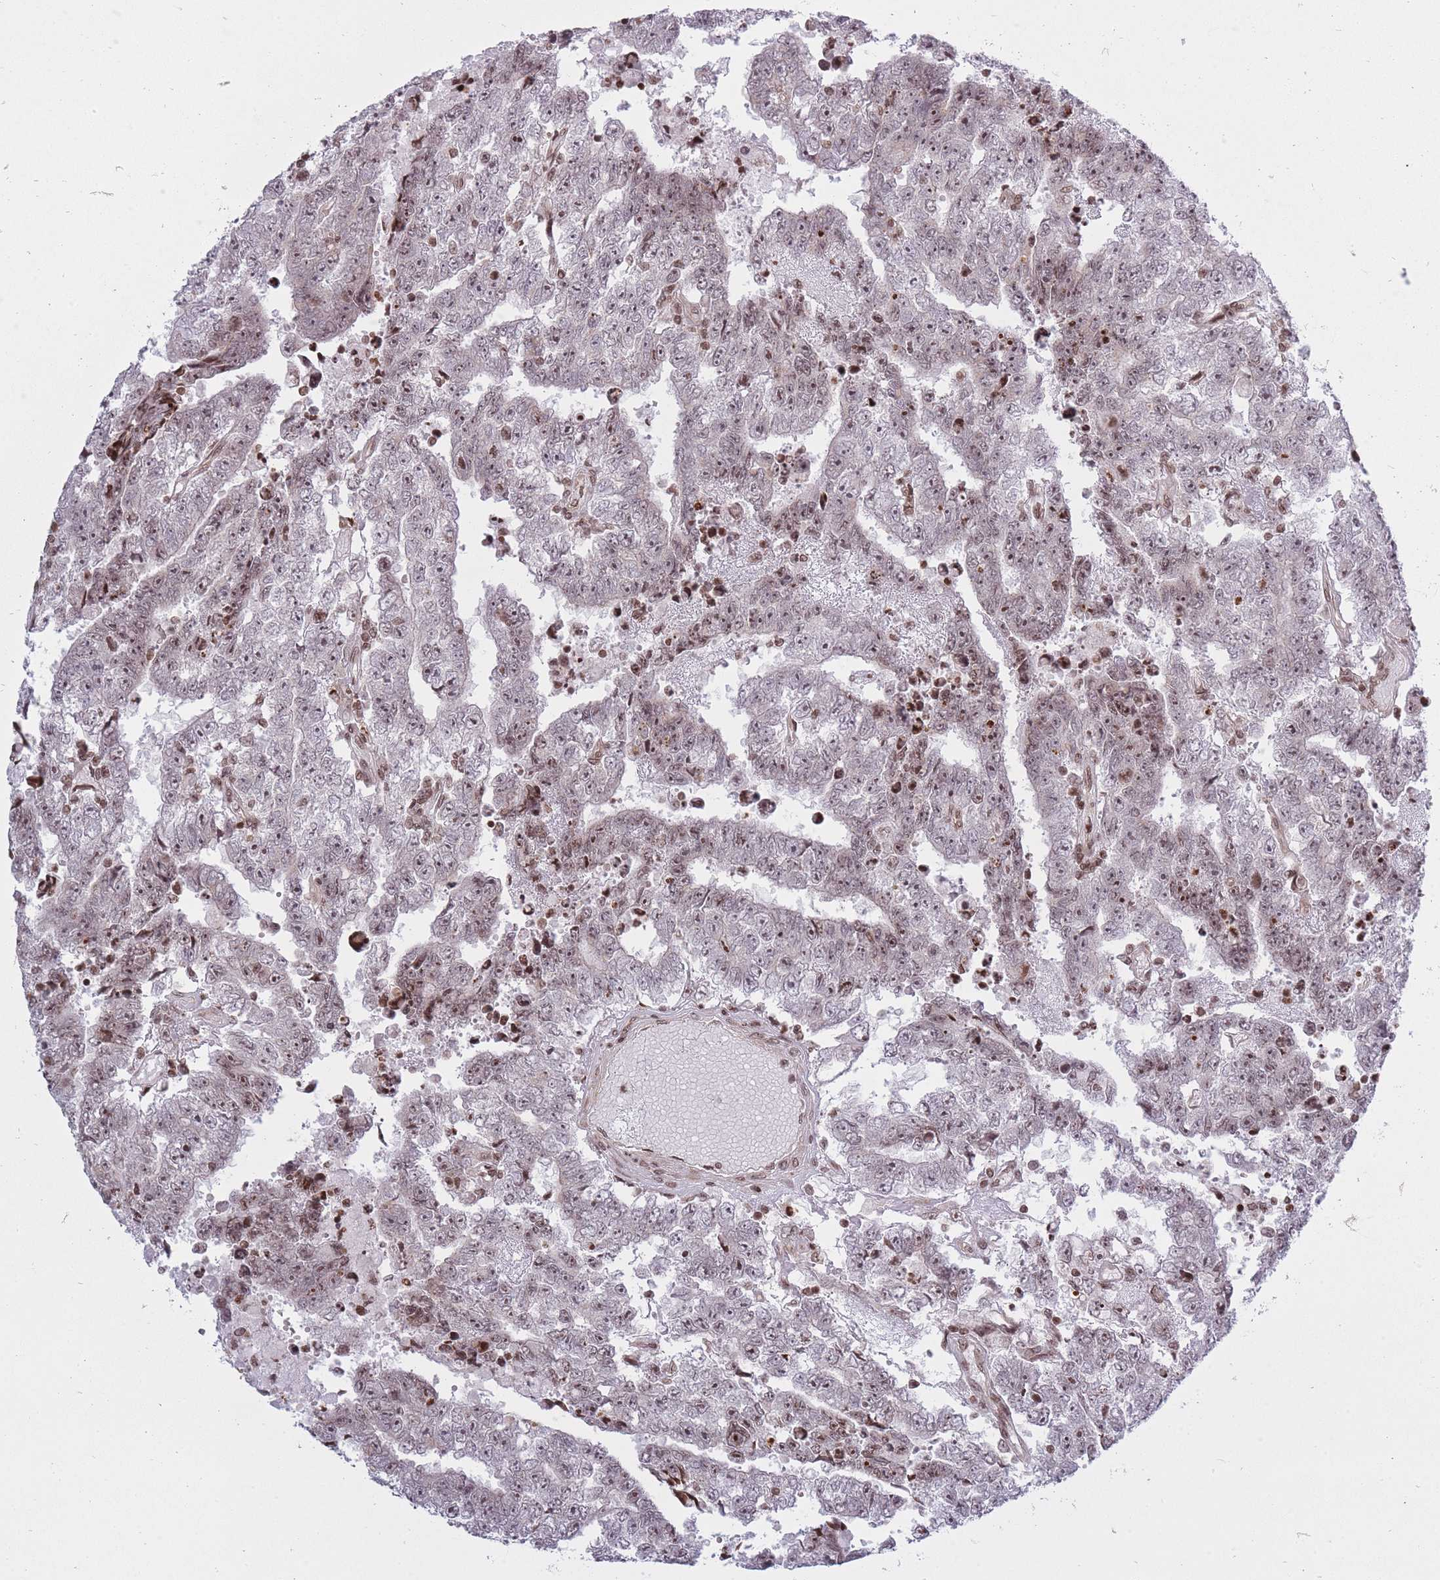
{"staining": {"intensity": "moderate", "quantity": "<25%", "location": "nuclear"}, "tissue": "testis cancer", "cell_type": "Tumor cells", "image_type": "cancer", "snomed": [{"axis": "morphology", "description": "Carcinoma, Embryonal, NOS"}, {"axis": "topography", "description": "Testis"}], "caption": "Tumor cells display moderate nuclear expression in approximately <25% of cells in testis embryonal carcinoma.", "gene": "TMC6", "patient": {"sex": "male", "age": 25}}